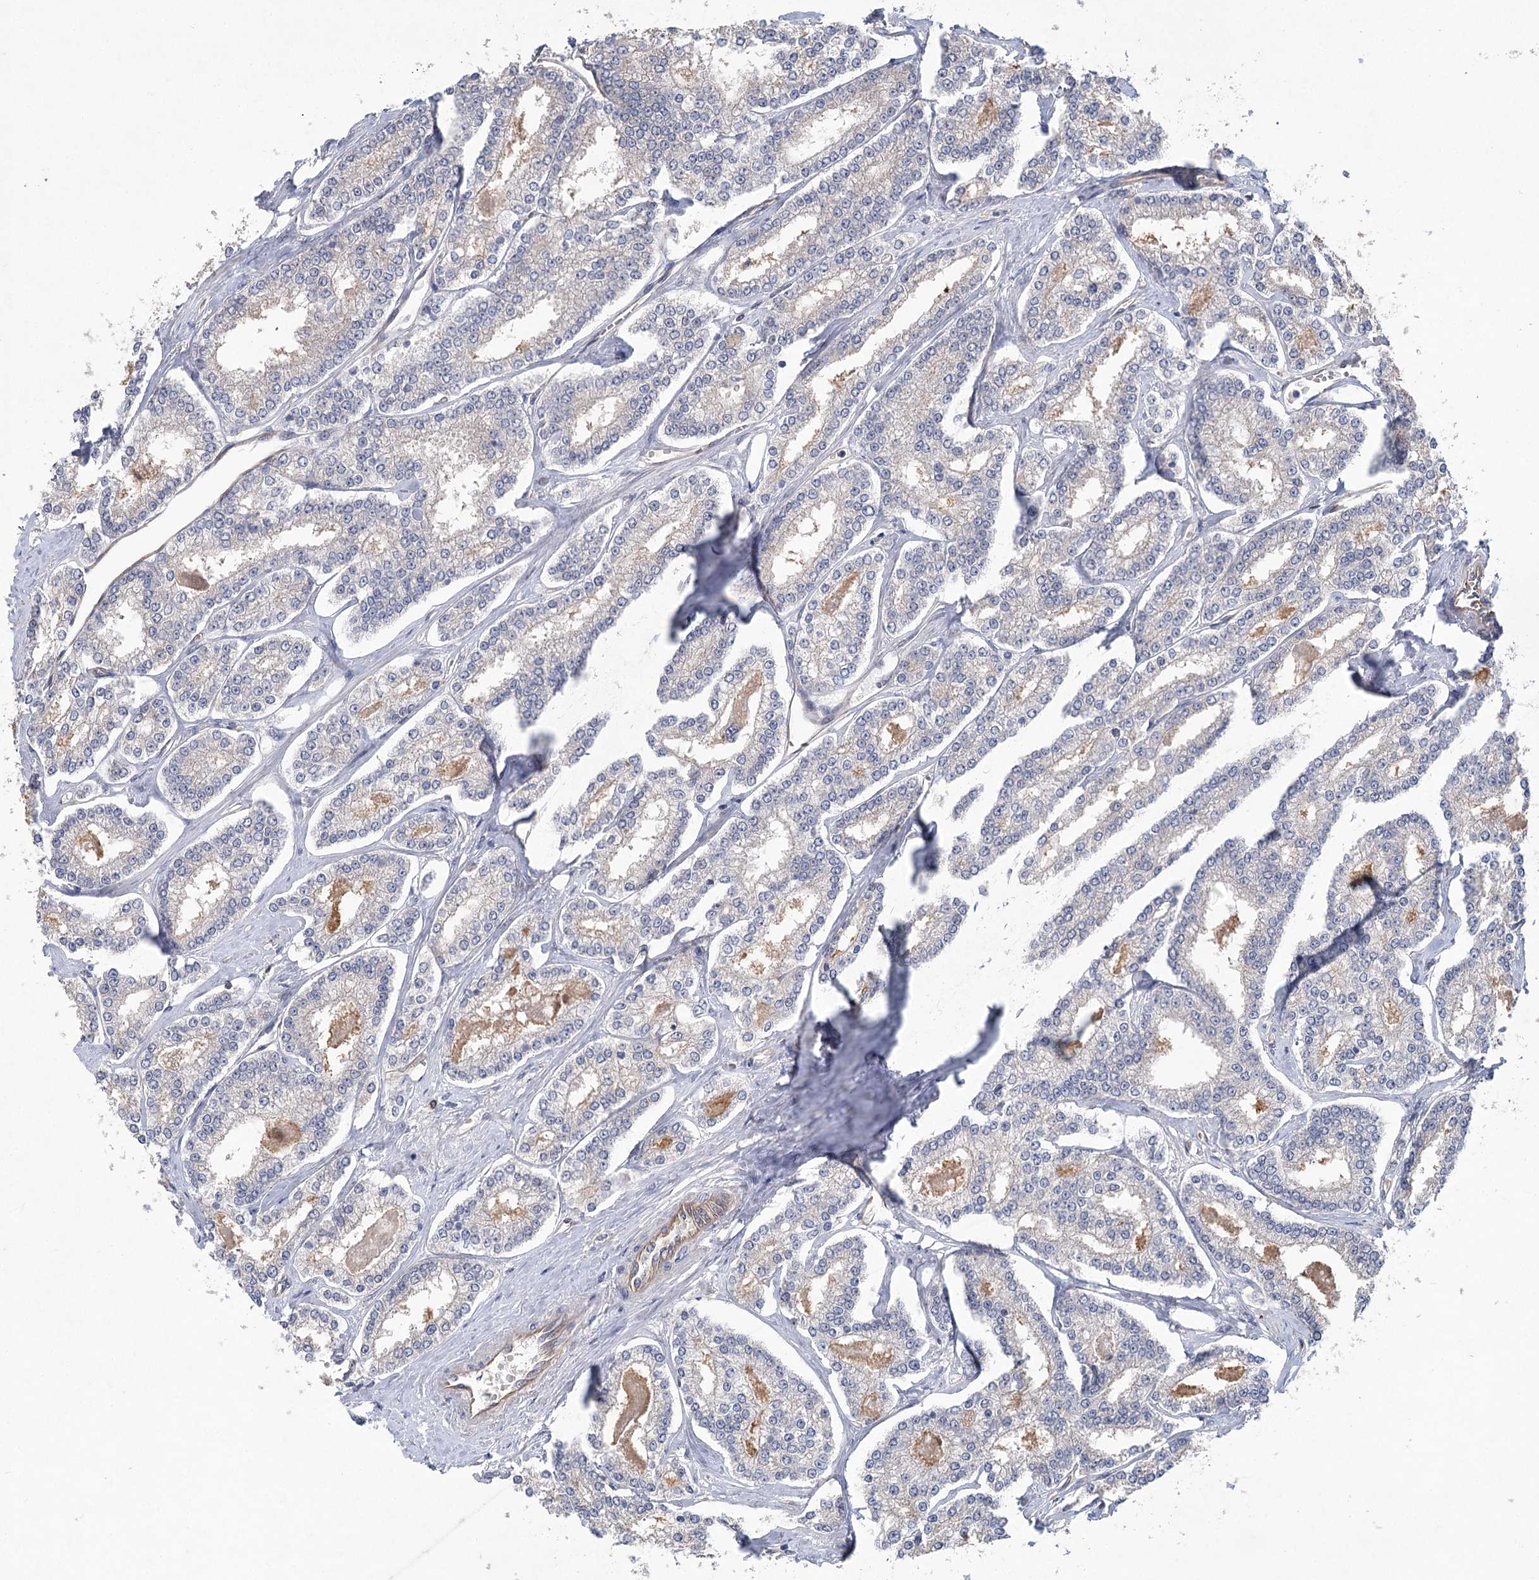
{"staining": {"intensity": "negative", "quantity": "none", "location": "none"}, "tissue": "prostate cancer", "cell_type": "Tumor cells", "image_type": "cancer", "snomed": [{"axis": "morphology", "description": "Normal tissue, NOS"}, {"axis": "morphology", "description": "Adenocarcinoma, High grade"}, {"axis": "topography", "description": "Prostate"}], "caption": "Immunohistochemistry (IHC) image of neoplastic tissue: prostate cancer (high-grade adenocarcinoma) stained with DAB (3,3'-diaminobenzidine) displays no significant protein expression in tumor cells. (DAB IHC, high magnification).", "gene": "RWDD4", "patient": {"sex": "male", "age": 83}}